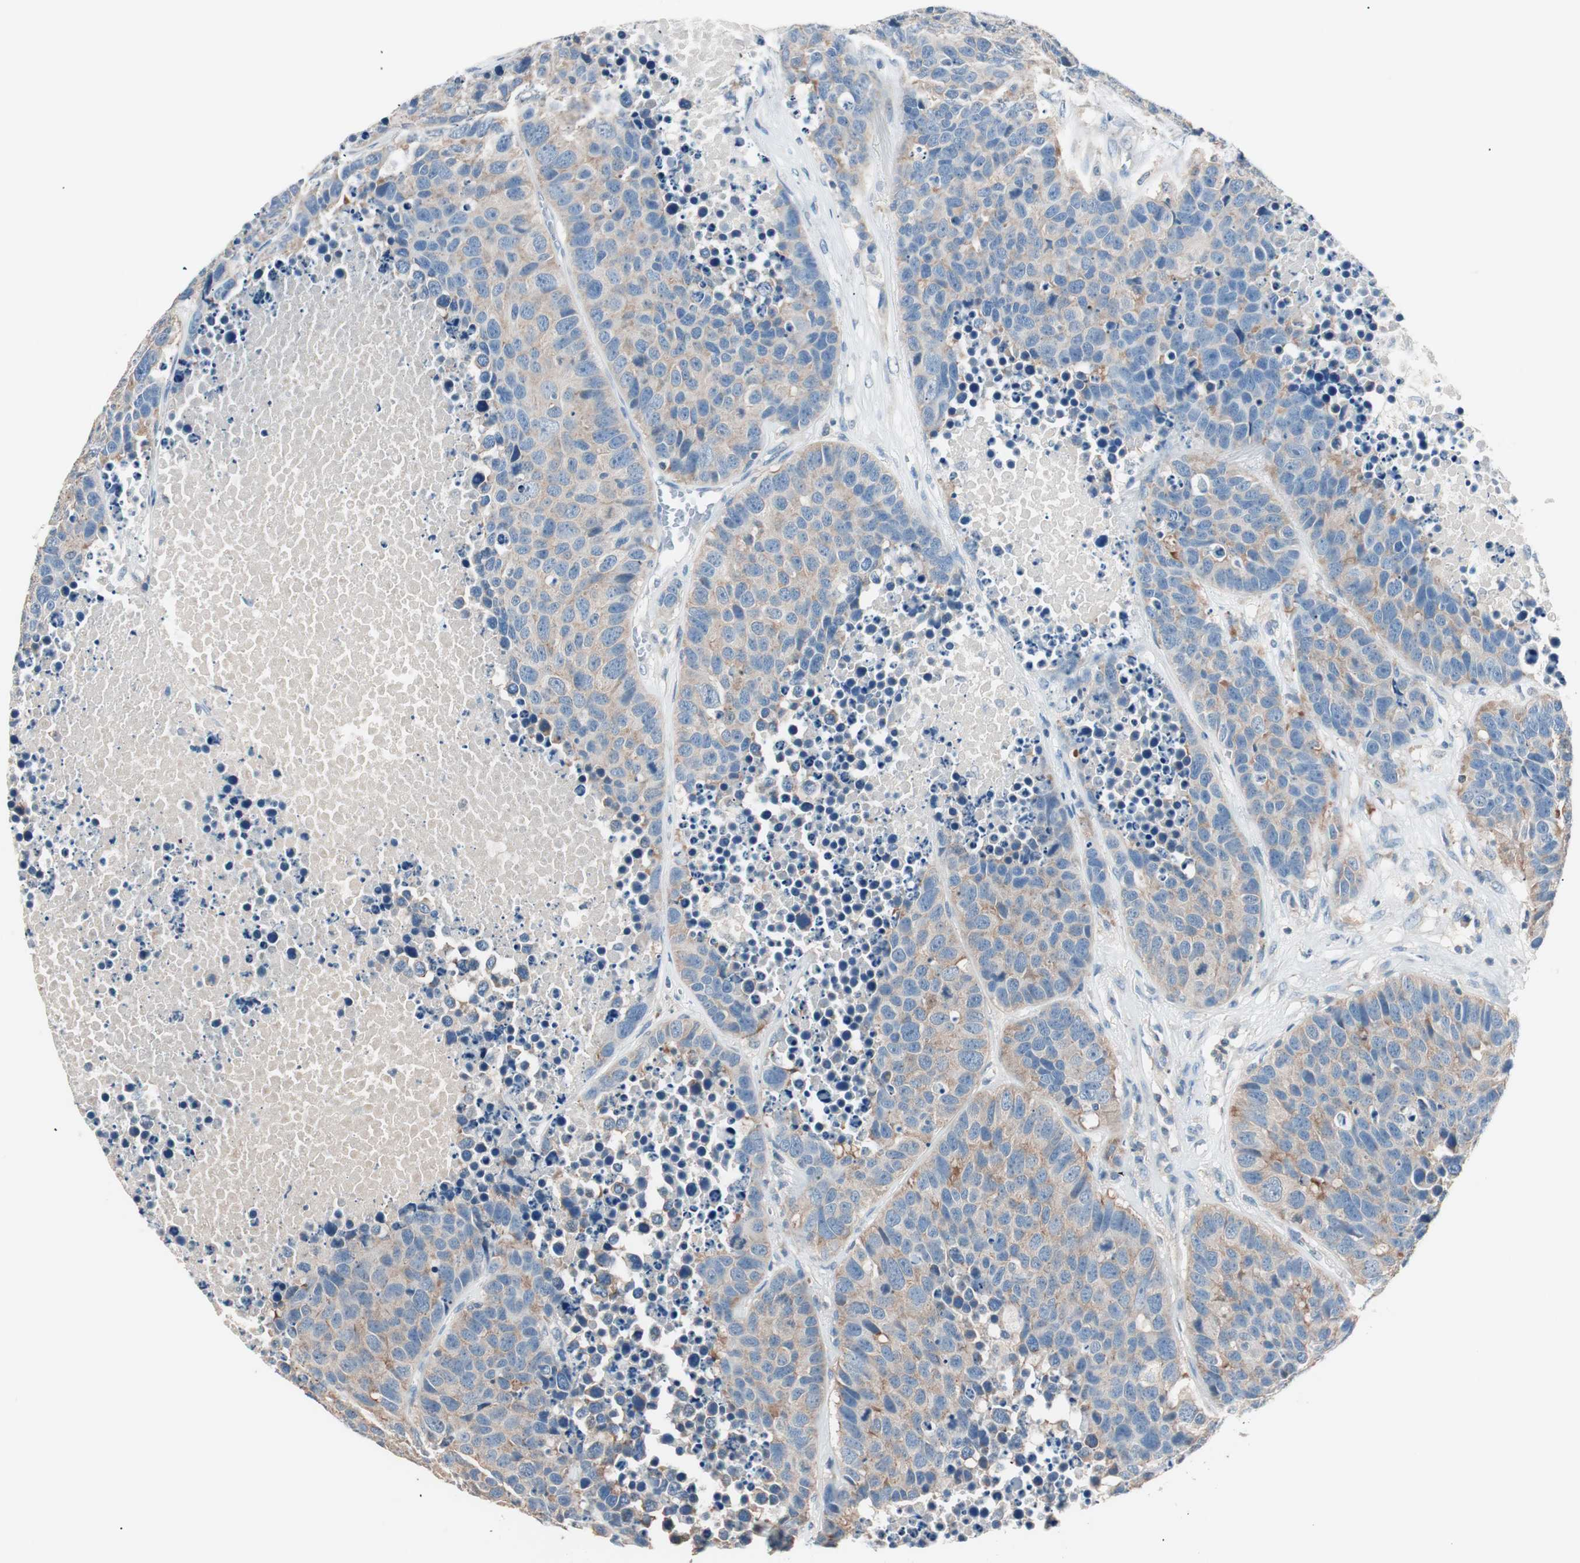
{"staining": {"intensity": "weak", "quantity": "25%-75%", "location": "cytoplasmic/membranous"}, "tissue": "carcinoid", "cell_type": "Tumor cells", "image_type": "cancer", "snomed": [{"axis": "morphology", "description": "Carcinoid, malignant, NOS"}, {"axis": "topography", "description": "Lung"}], "caption": "Human carcinoid stained with a brown dye exhibits weak cytoplasmic/membranous positive staining in approximately 25%-75% of tumor cells.", "gene": "RAD54B", "patient": {"sex": "male", "age": 60}}